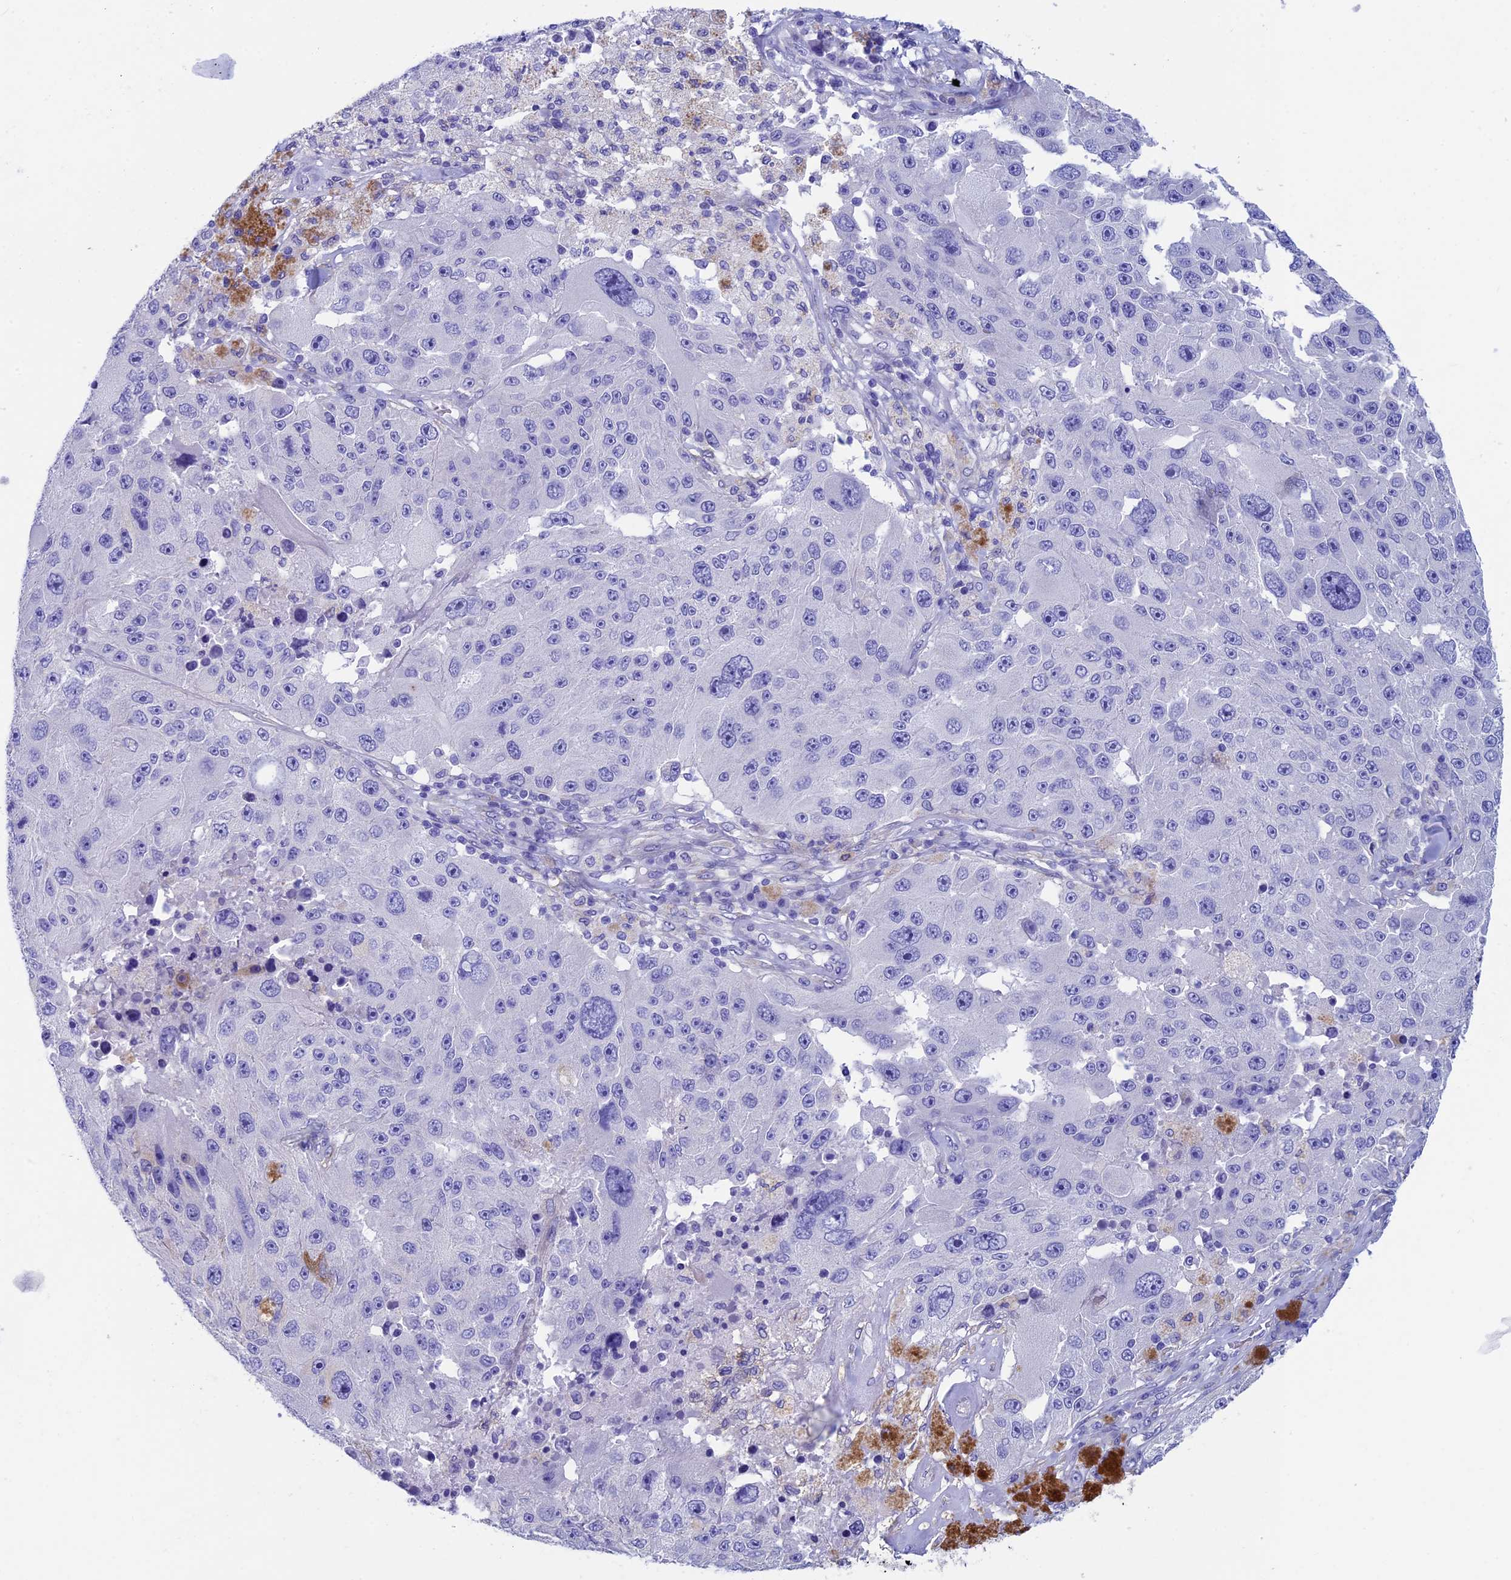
{"staining": {"intensity": "negative", "quantity": "none", "location": "none"}, "tissue": "melanoma", "cell_type": "Tumor cells", "image_type": "cancer", "snomed": [{"axis": "morphology", "description": "Malignant melanoma, Metastatic site"}, {"axis": "topography", "description": "Lymph node"}], "caption": "This is an immunohistochemistry (IHC) photomicrograph of melanoma. There is no positivity in tumor cells.", "gene": "ADH7", "patient": {"sex": "male", "age": 62}}